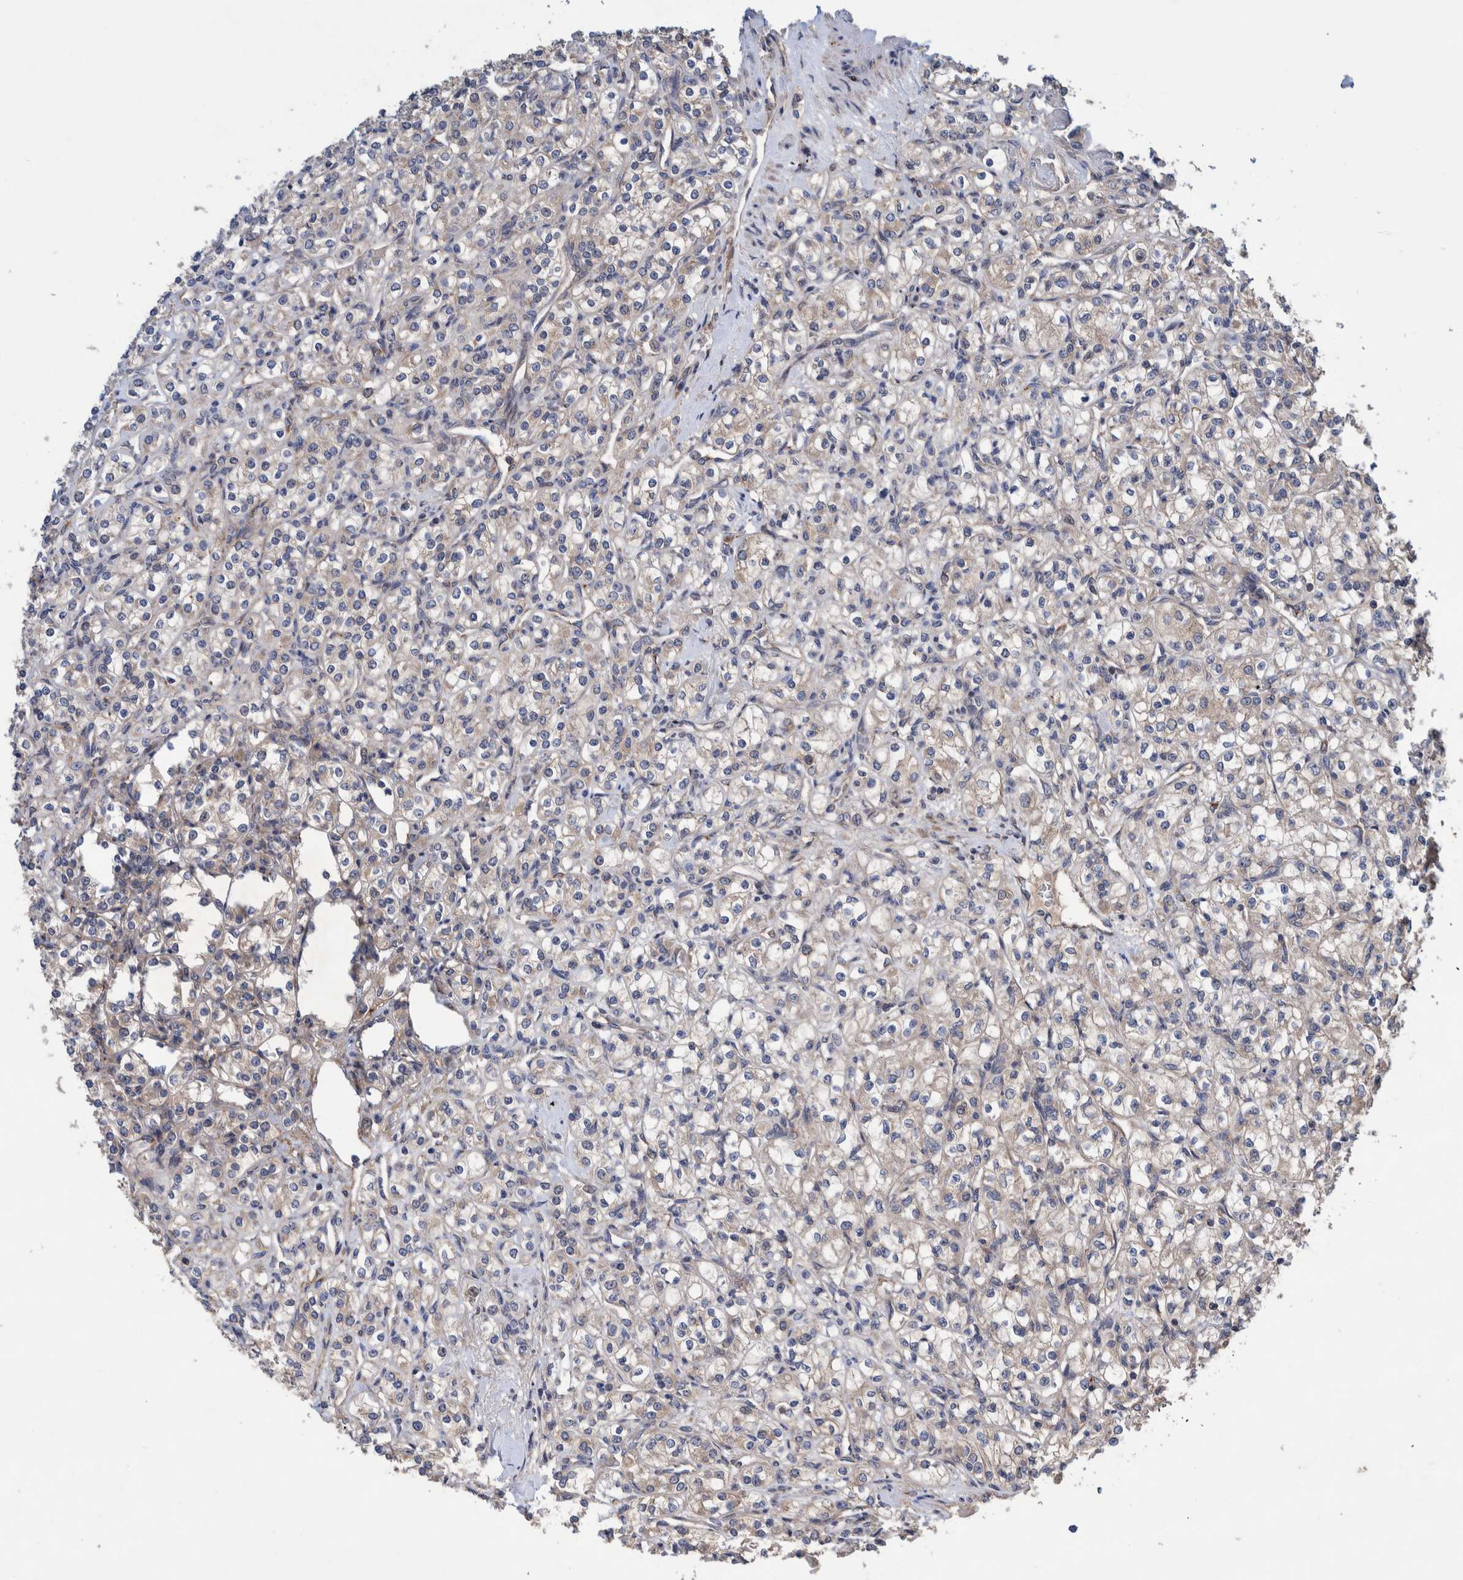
{"staining": {"intensity": "weak", "quantity": "<25%", "location": "cytoplasmic/membranous"}, "tissue": "renal cancer", "cell_type": "Tumor cells", "image_type": "cancer", "snomed": [{"axis": "morphology", "description": "Adenocarcinoma, NOS"}, {"axis": "topography", "description": "Kidney"}], "caption": "Renal cancer (adenocarcinoma) was stained to show a protein in brown. There is no significant staining in tumor cells.", "gene": "PIK3R6", "patient": {"sex": "male", "age": 77}}